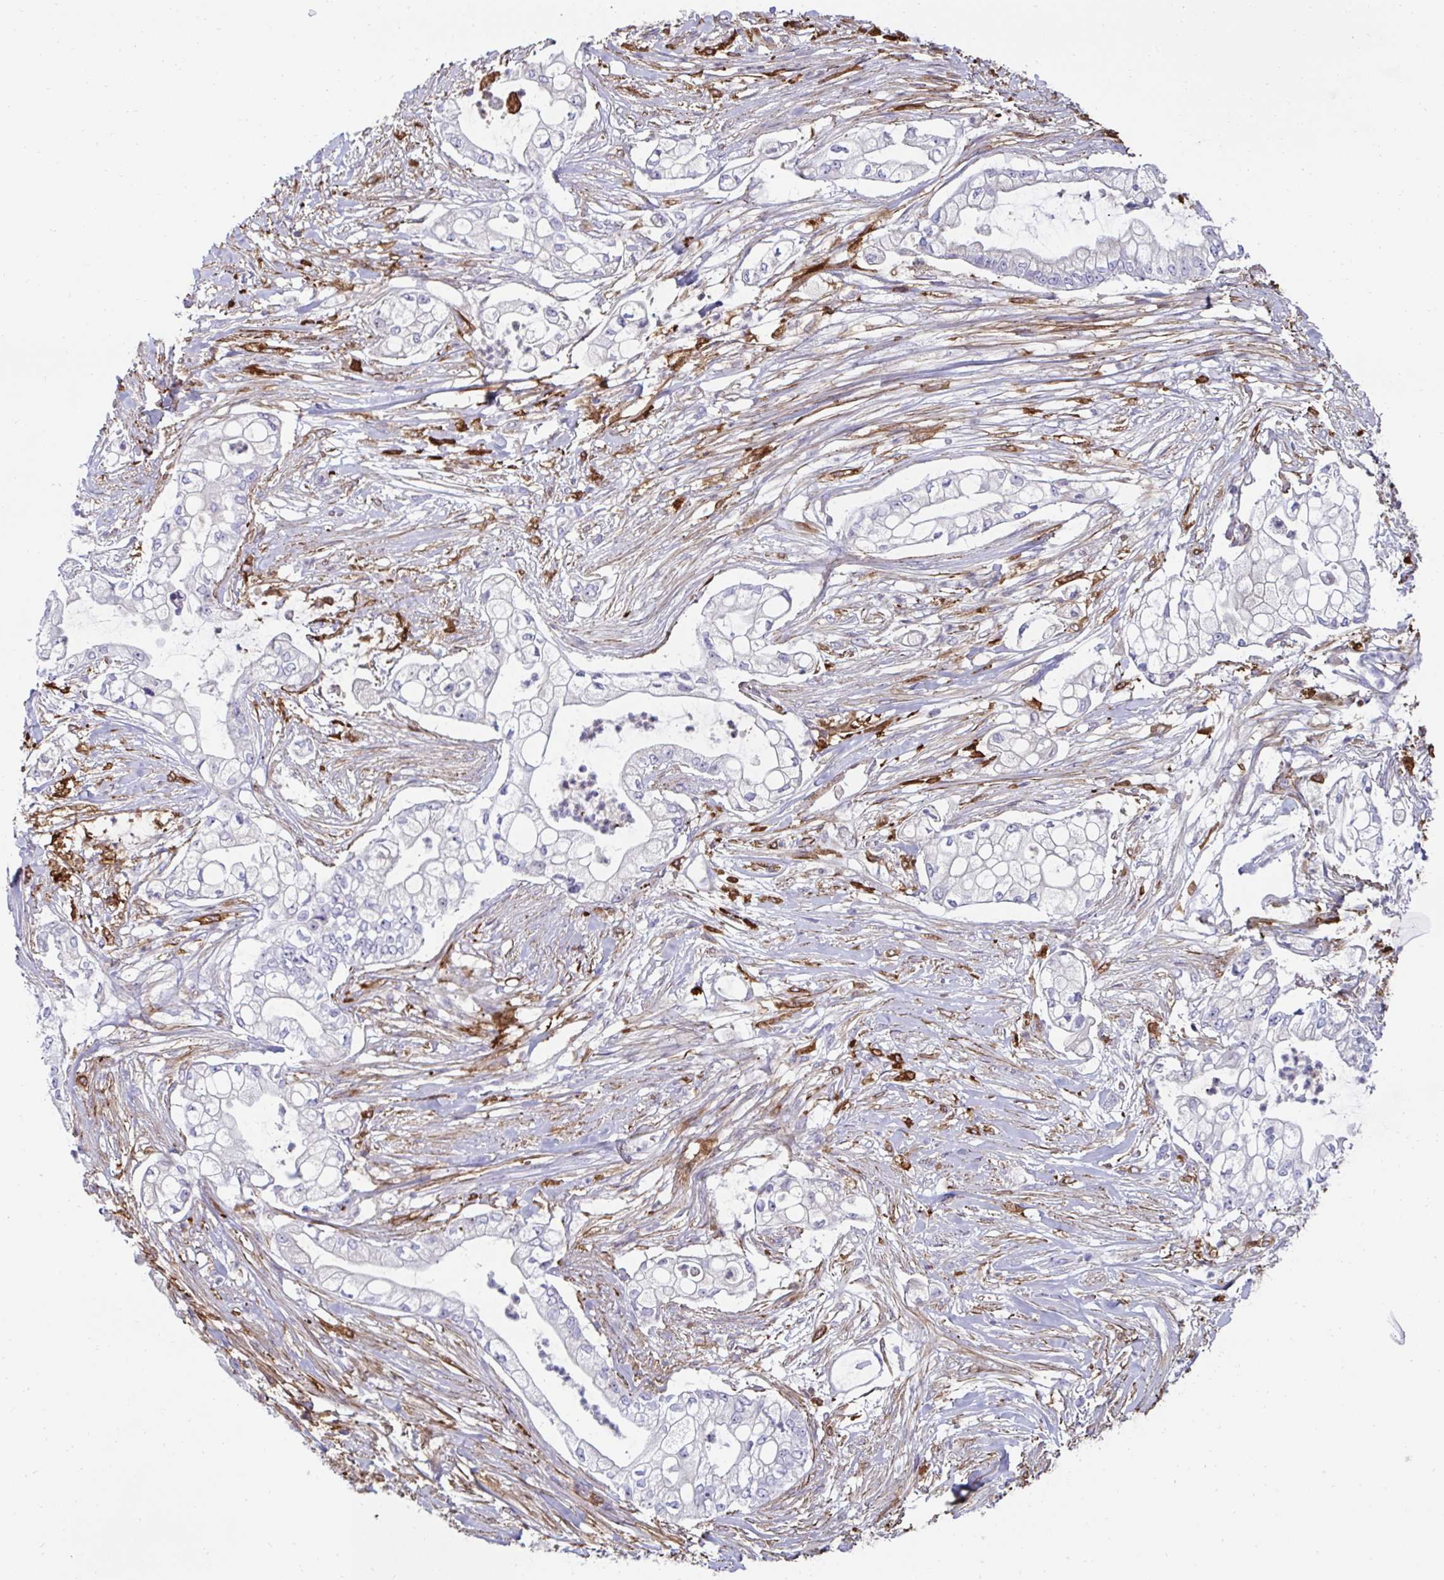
{"staining": {"intensity": "negative", "quantity": "none", "location": "none"}, "tissue": "pancreatic cancer", "cell_type": "Tumor cells", "image_type": "cancer", "snomed": [{"axis": "morphology", "description": "Adenocarcinoma, NOS"}, {"axis": "topography", "description": "Pancreas"}], "caption": "Immunohistochemical staining of human adenocarcinoma (pancreatic) reveals no significant expression in tumor cells. (DAB (3,3'-diaminobenzidine) immunohistochemistry (IHC), high magnification).", "gene": "FBXL13", "patient": {"sex": "female", "age": 69}}